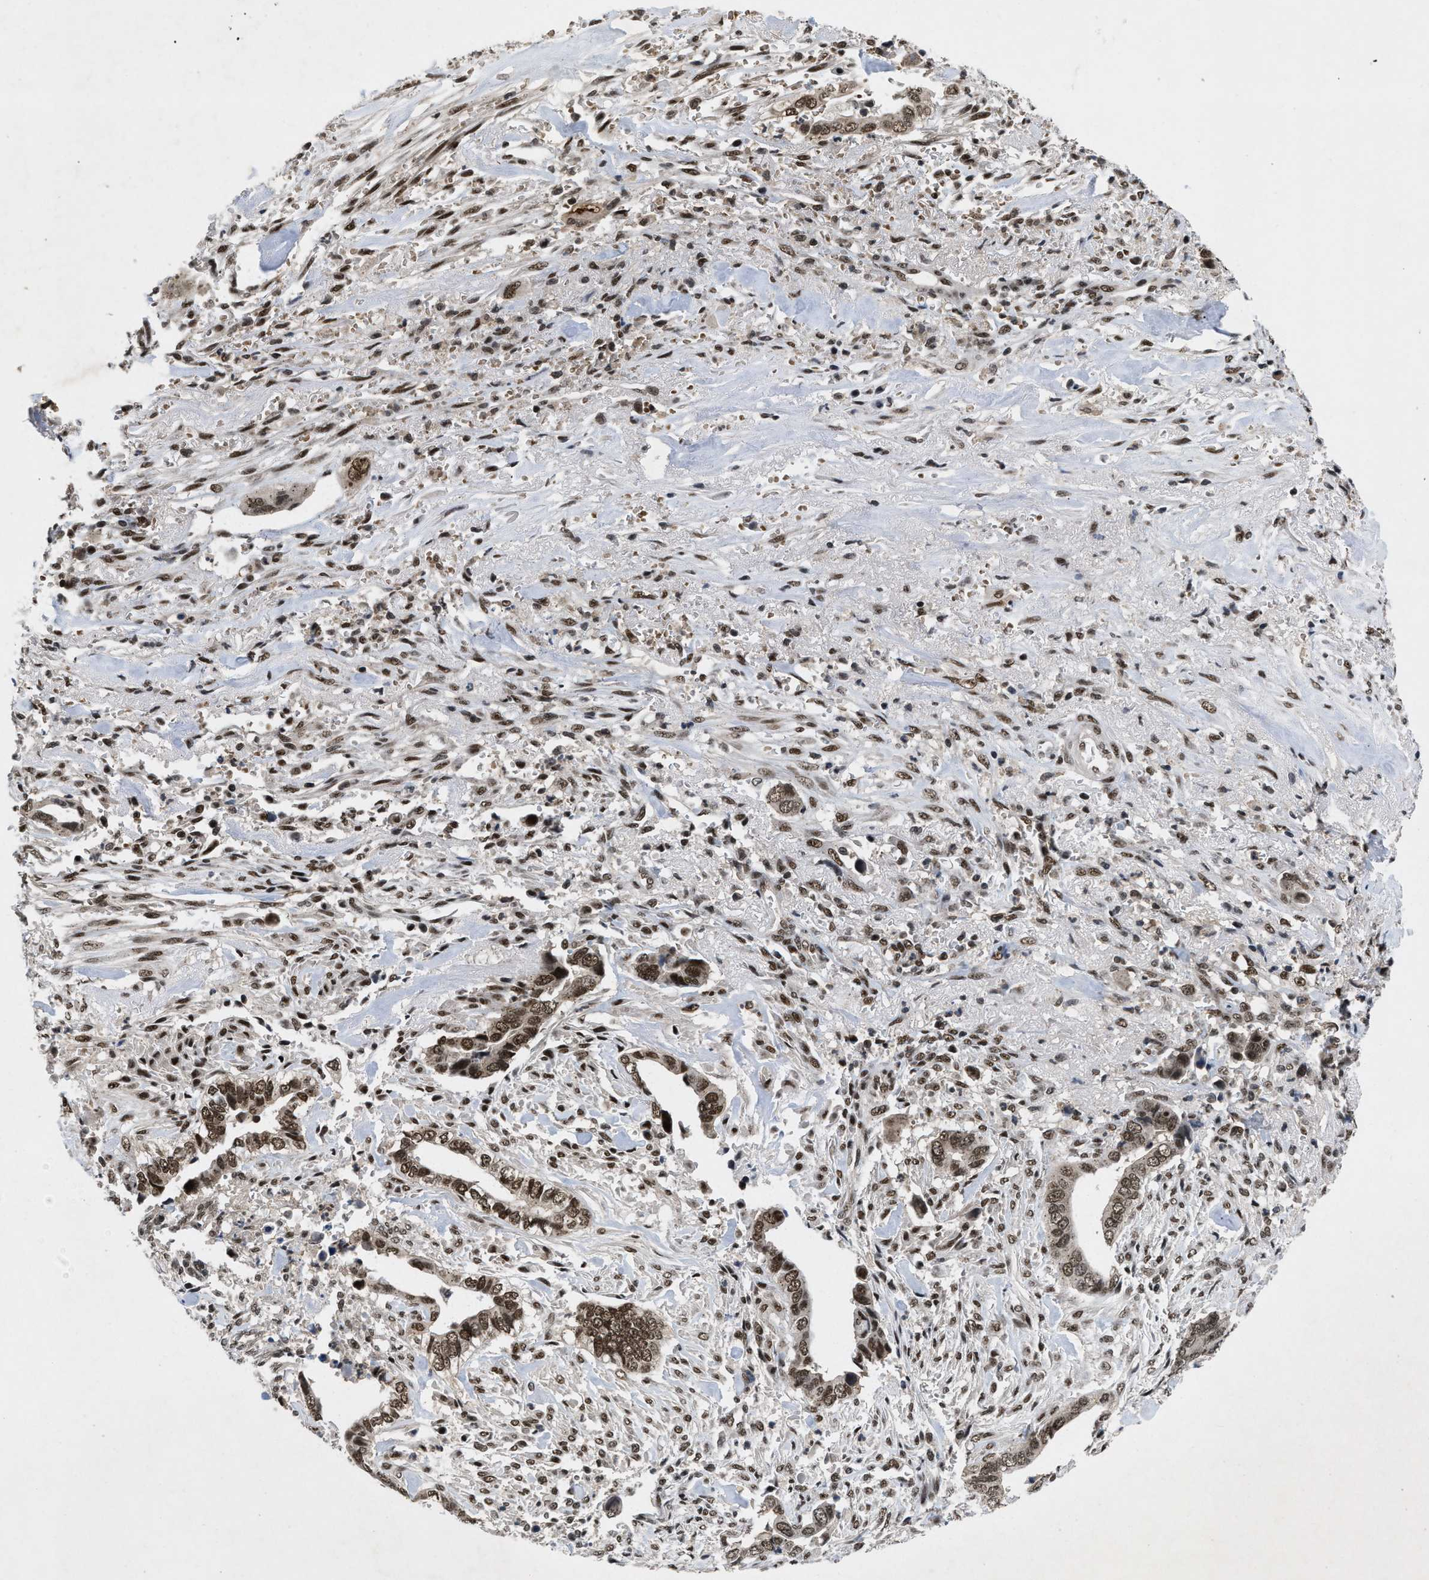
{"staining": {"intensity": "moderate", "quantity": ">75%", "location": "nuclear"}, "tissue": "liver cancer", "cell_type": "Tumor cells", "image_type": "cancer", "snomed": [{"axis": "morphology", "description": "Cholangiocarcinoma"}, {"axis": "topography", "description": "Liver"}], "caption": "A high-resolution micrograph shows immunohistochemistry staining of liver cholangiocarcinoma, which demonstrates moderate nuclear positivity in about >75% of tumor cells.", "gene": "ZNF346", "patient": {"sex": "female", "age": 79}}